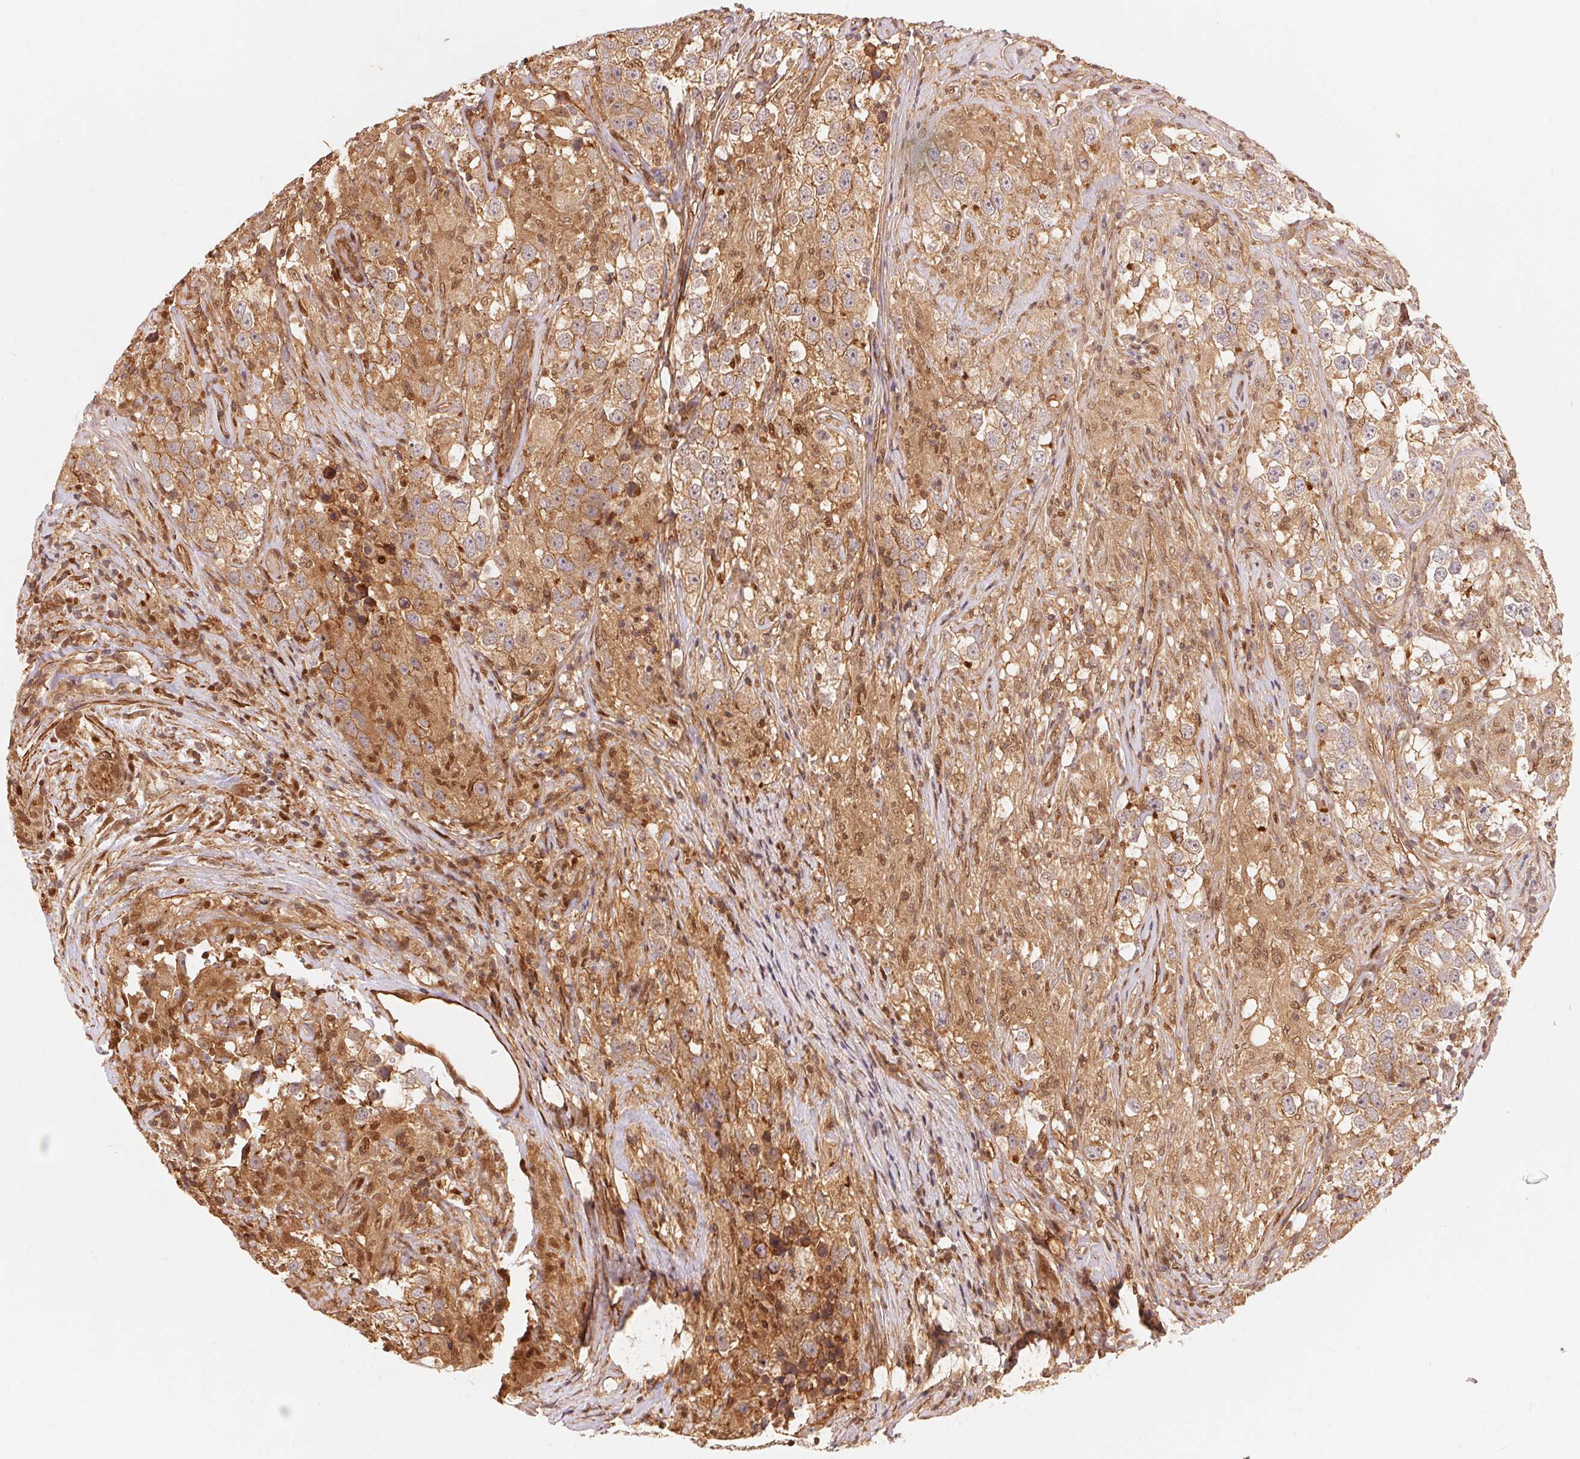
{"staining": {"intensity": "moderate", "quantity": ">75%", "location": "cytoplasmic/membranous"}, "tissue": "testis cancer", "cell_type": "Tumor cells", "image_type": "cancer", "snomed": [{"axis": "morphology", "description": "Seminoma, NOS"}, {"axis": "topography", "description": "Testis"}], "caption": "Tumor cells demonstrate medium levels of moderate cytoplasmic/membranous staining in about >75% of cells in testis seminoma.", "gene": "TNIP2", "patient": {"sex": "male", "age": 46}}